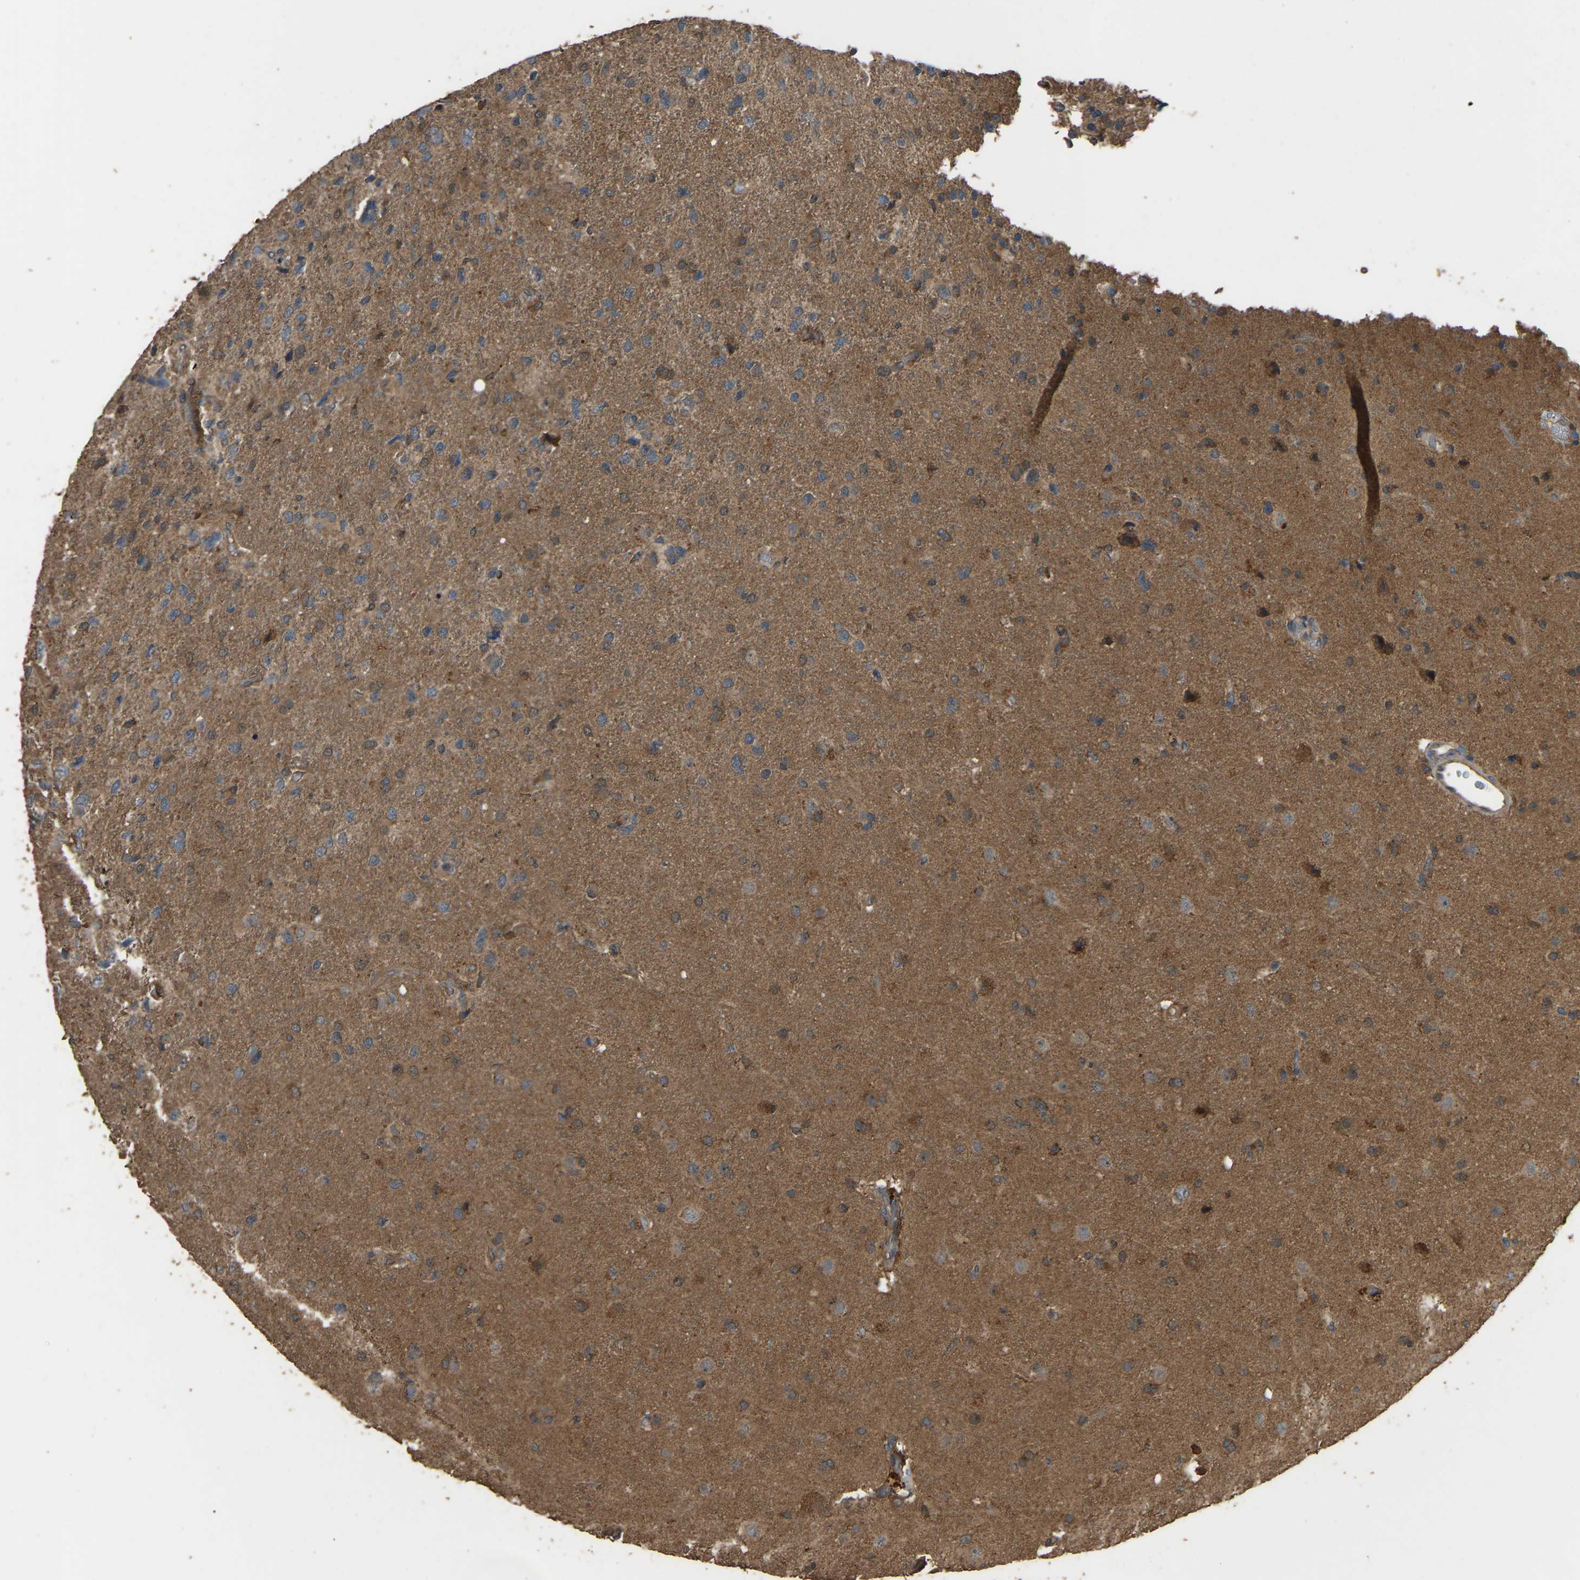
{"staining": {"intensity": "moderate", "quantity": ">75%", "location": "cytoplasmic/membranous"}, "tissue": "glioma", "cell_type": "Tumor cells", "image_type": "cancer", "snomed": [{"axis": "morphology", "description": "Glioma, malignant, High grade"}, {"axis": "topography", "description": "Brain"}], "caption": "IHC of glioma reveals medium levels of moderate cytoplasmic/membranous positivity in approximately >75% of tumor cells. (DAB (3,3'-diaminobenzidine) IHC with brightfield microscopy, high magnification).", "gene": "FHIT", "patient": {"sex": "female", "age": 58}}